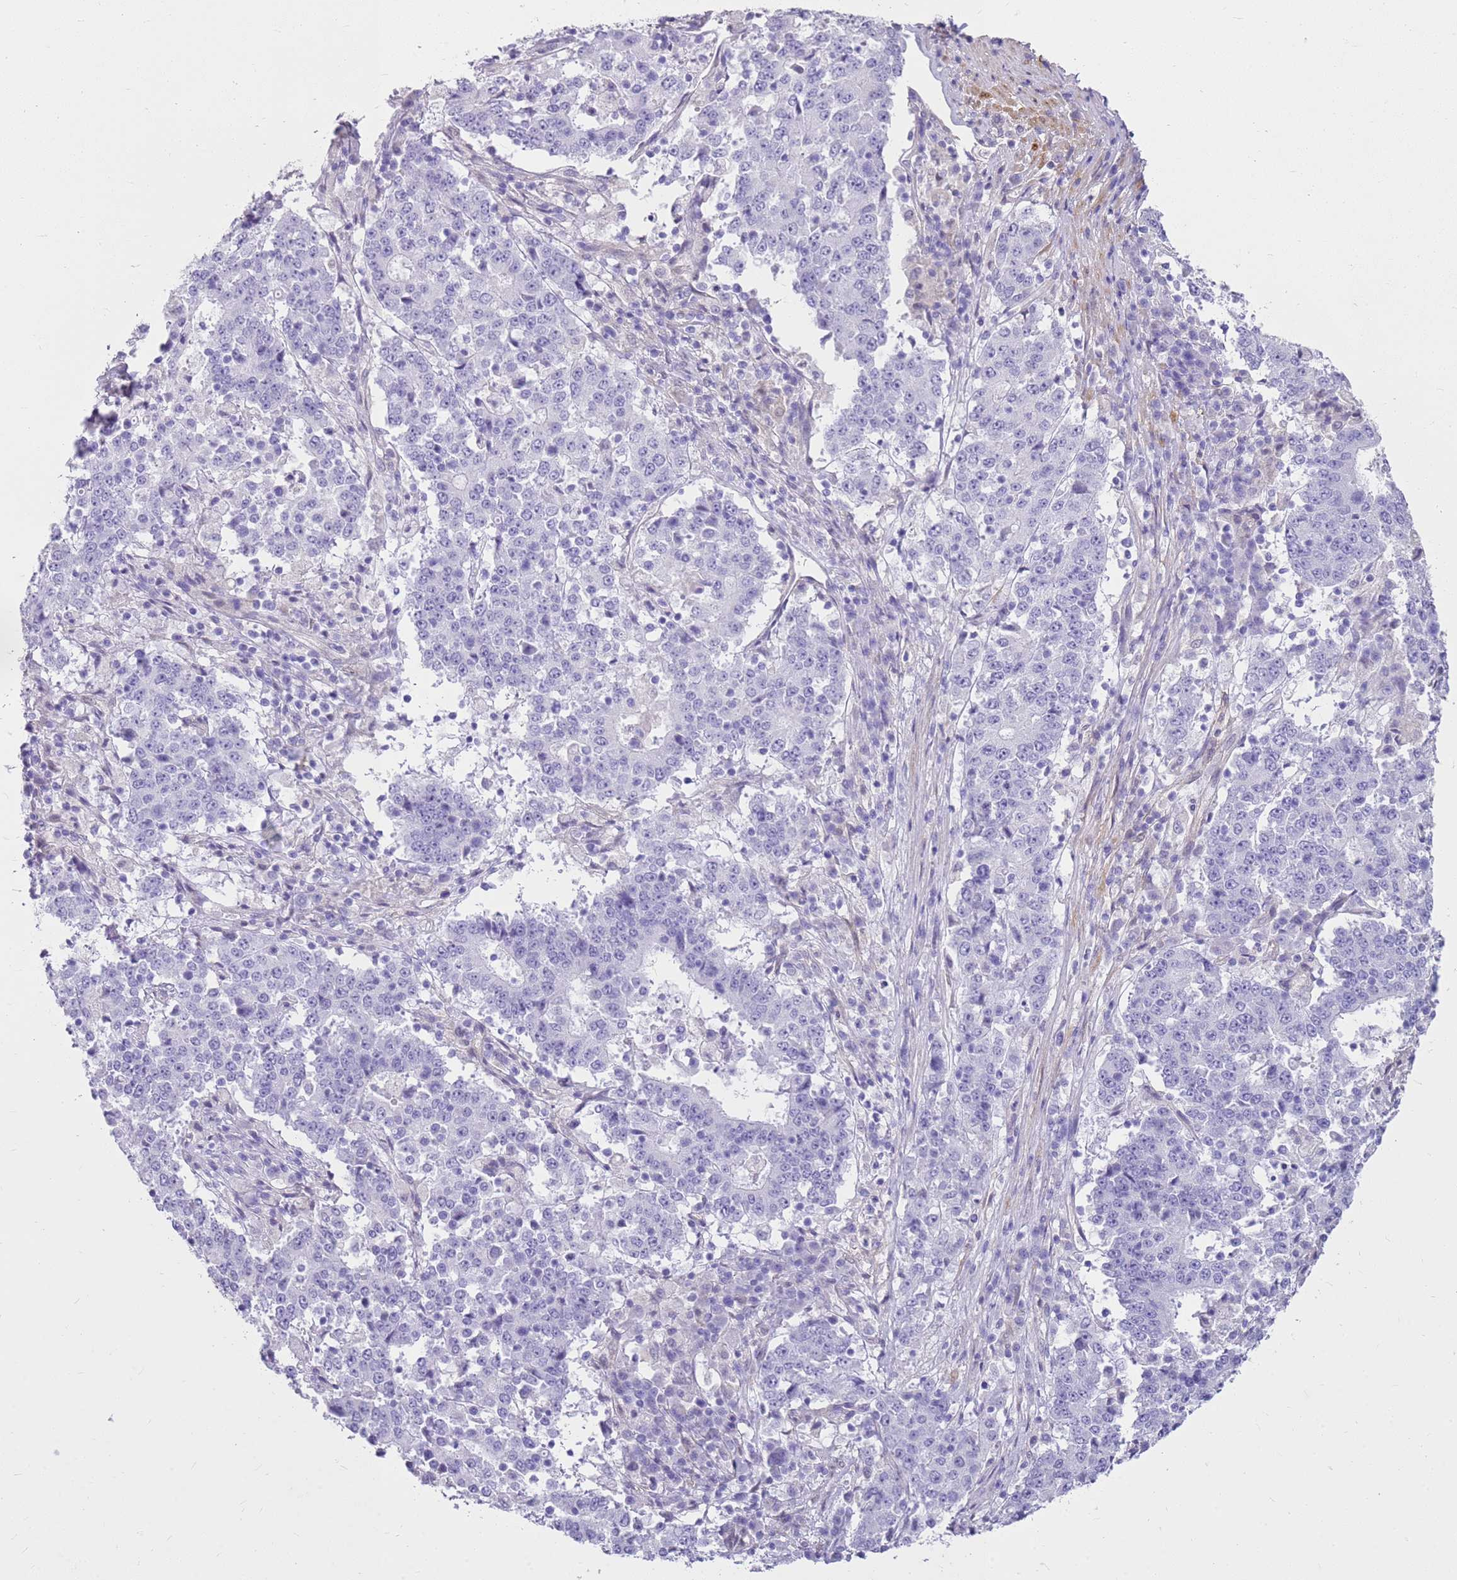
{"staining": {"intensity": "negative", "quantity": "none", "location": "none"}, "tissue": "stomach cancer", "cell_type": "Tumor cells", "image_type": "cancer", "snomed": [{"axis": "morphology", "description": "Adenocarcinoma, NOS"}, {"axis": "topography", "description": "Stomach"}], "caption": "High magnification brightfield microscopy of adenocarcinoma (stomach) stained with DAB (brown) and counterstained with hematoxylin (blue): tumor cells show no significant staining. The staining was performed using DAB (3,3'-diaminobenzidine) to visualize the protein expression in brown, while the nuclei were stained in blue with hematoxylin (Magnification: 20x).", "gene": "HSPB1", "patient": {"sex": "male", "age": 59}}